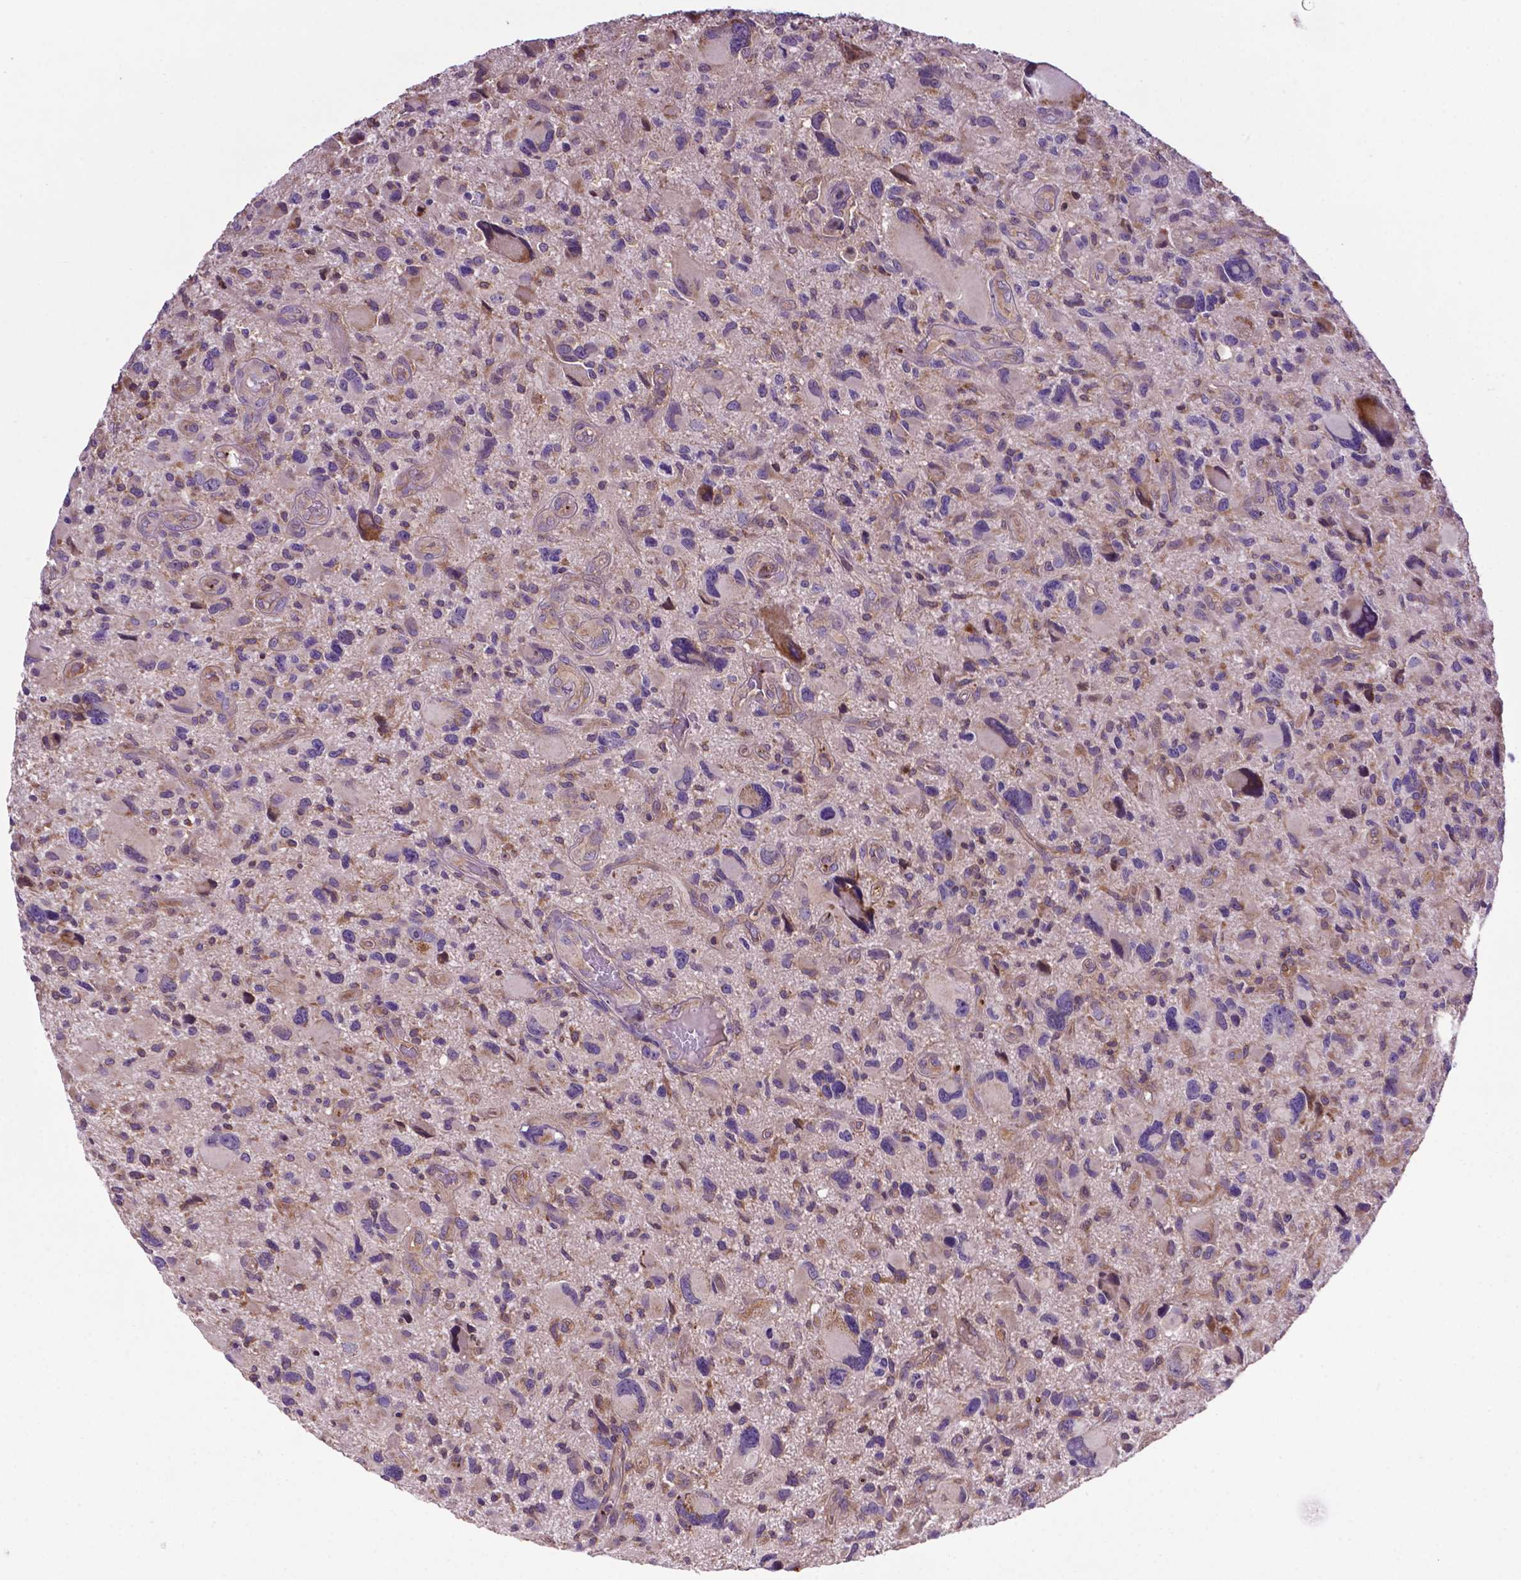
{"staining": {"intensity": "negative", "quantity": "none", "location": "none"}, "tissue": "glioma", "cell_type": "Tumor cells", "image_type": "cancer", "snomed": [{"axis": "morphology", "description": "Glioma, malignant, NOS"}, {"axis": "morphology", "description": "Glioma, malignant, High grade"}, {"axis": "topography", "description": "Brain"}], "caption": "The histopathology image shows no staining of tumor cells in glioma. (IHC, brightfield microscopy, high magnification).", "gene": "SPNS2", "patient": {"sex": "female", "age": 71}}